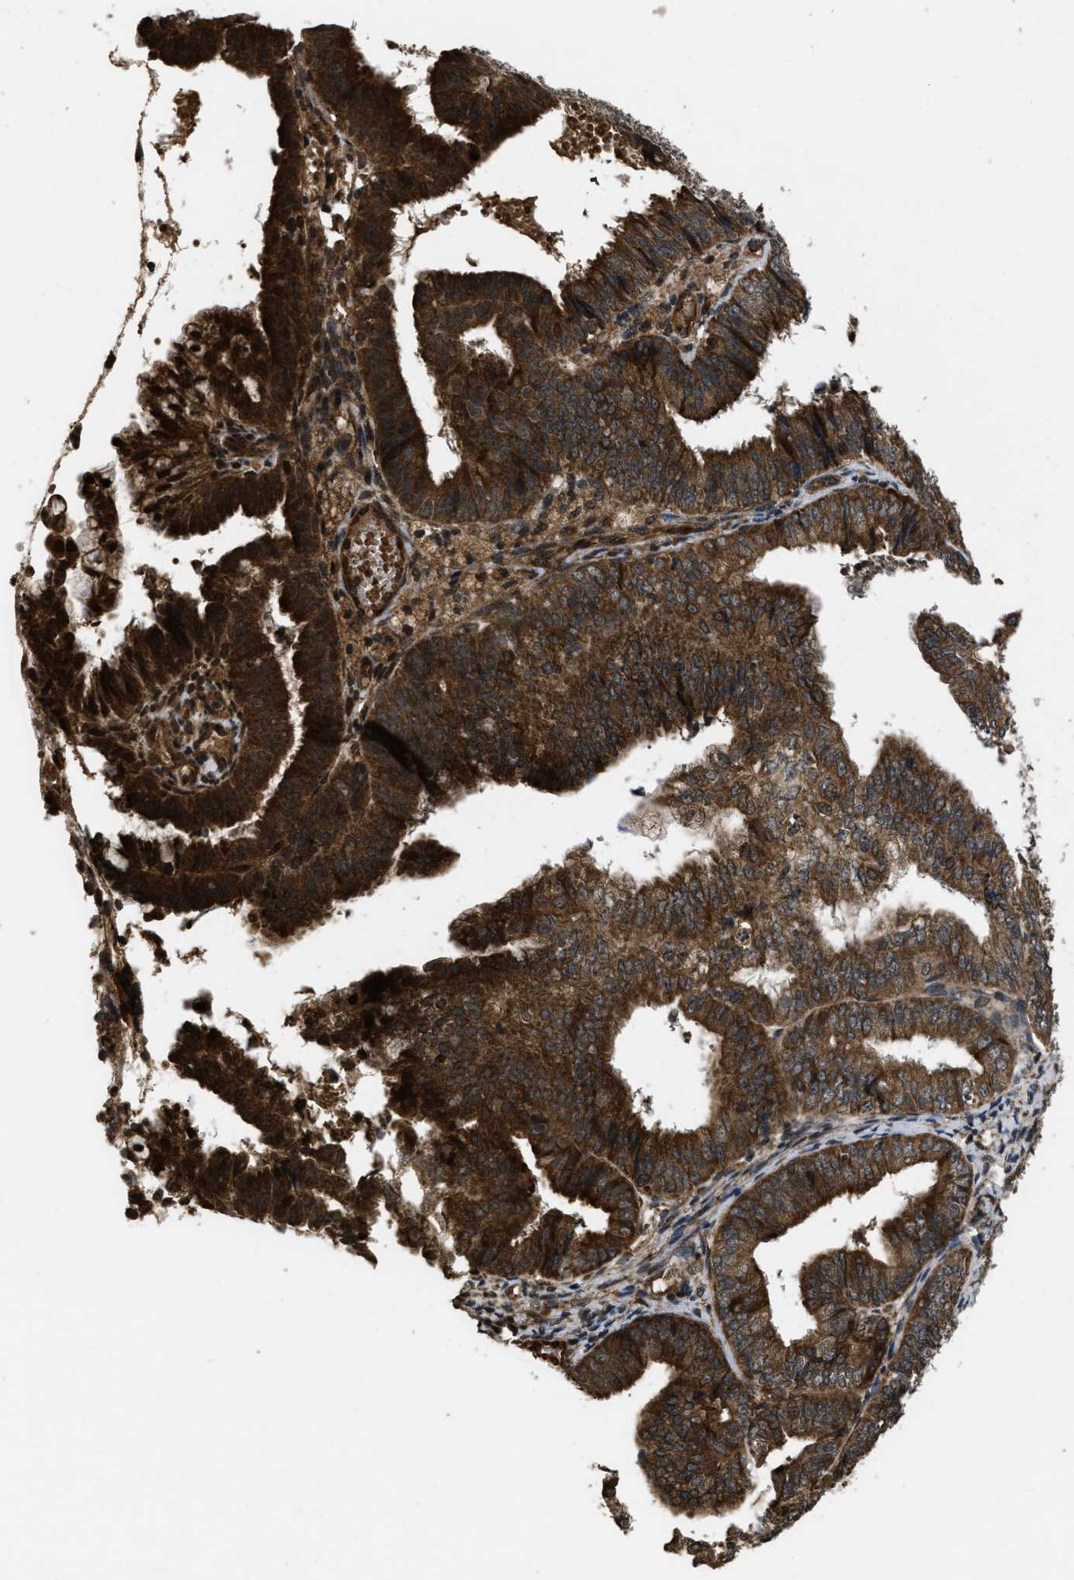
{"staining": {"intensity": "strong", "quantity": ">75%", "location": "cytoplasmic/membranous"}, "tissue": "endometrial cancer", "cell_type": "Tumor cells", "image_type": "cancer", "snomed": [{"axis": "morphology", "description": "Adenocarcinoma, NOS"}, {"axis": "topography", "description": "Endometrium"}], "caption": "About >75% of tumor cells in adenocarcinoma (endometrial) display strong cytoplasmic/membranous protein staining as visualized by brown immunohistochemical staining.", "gene": "SPTLC1", "patient": {"sex": "female", "age": 63}}